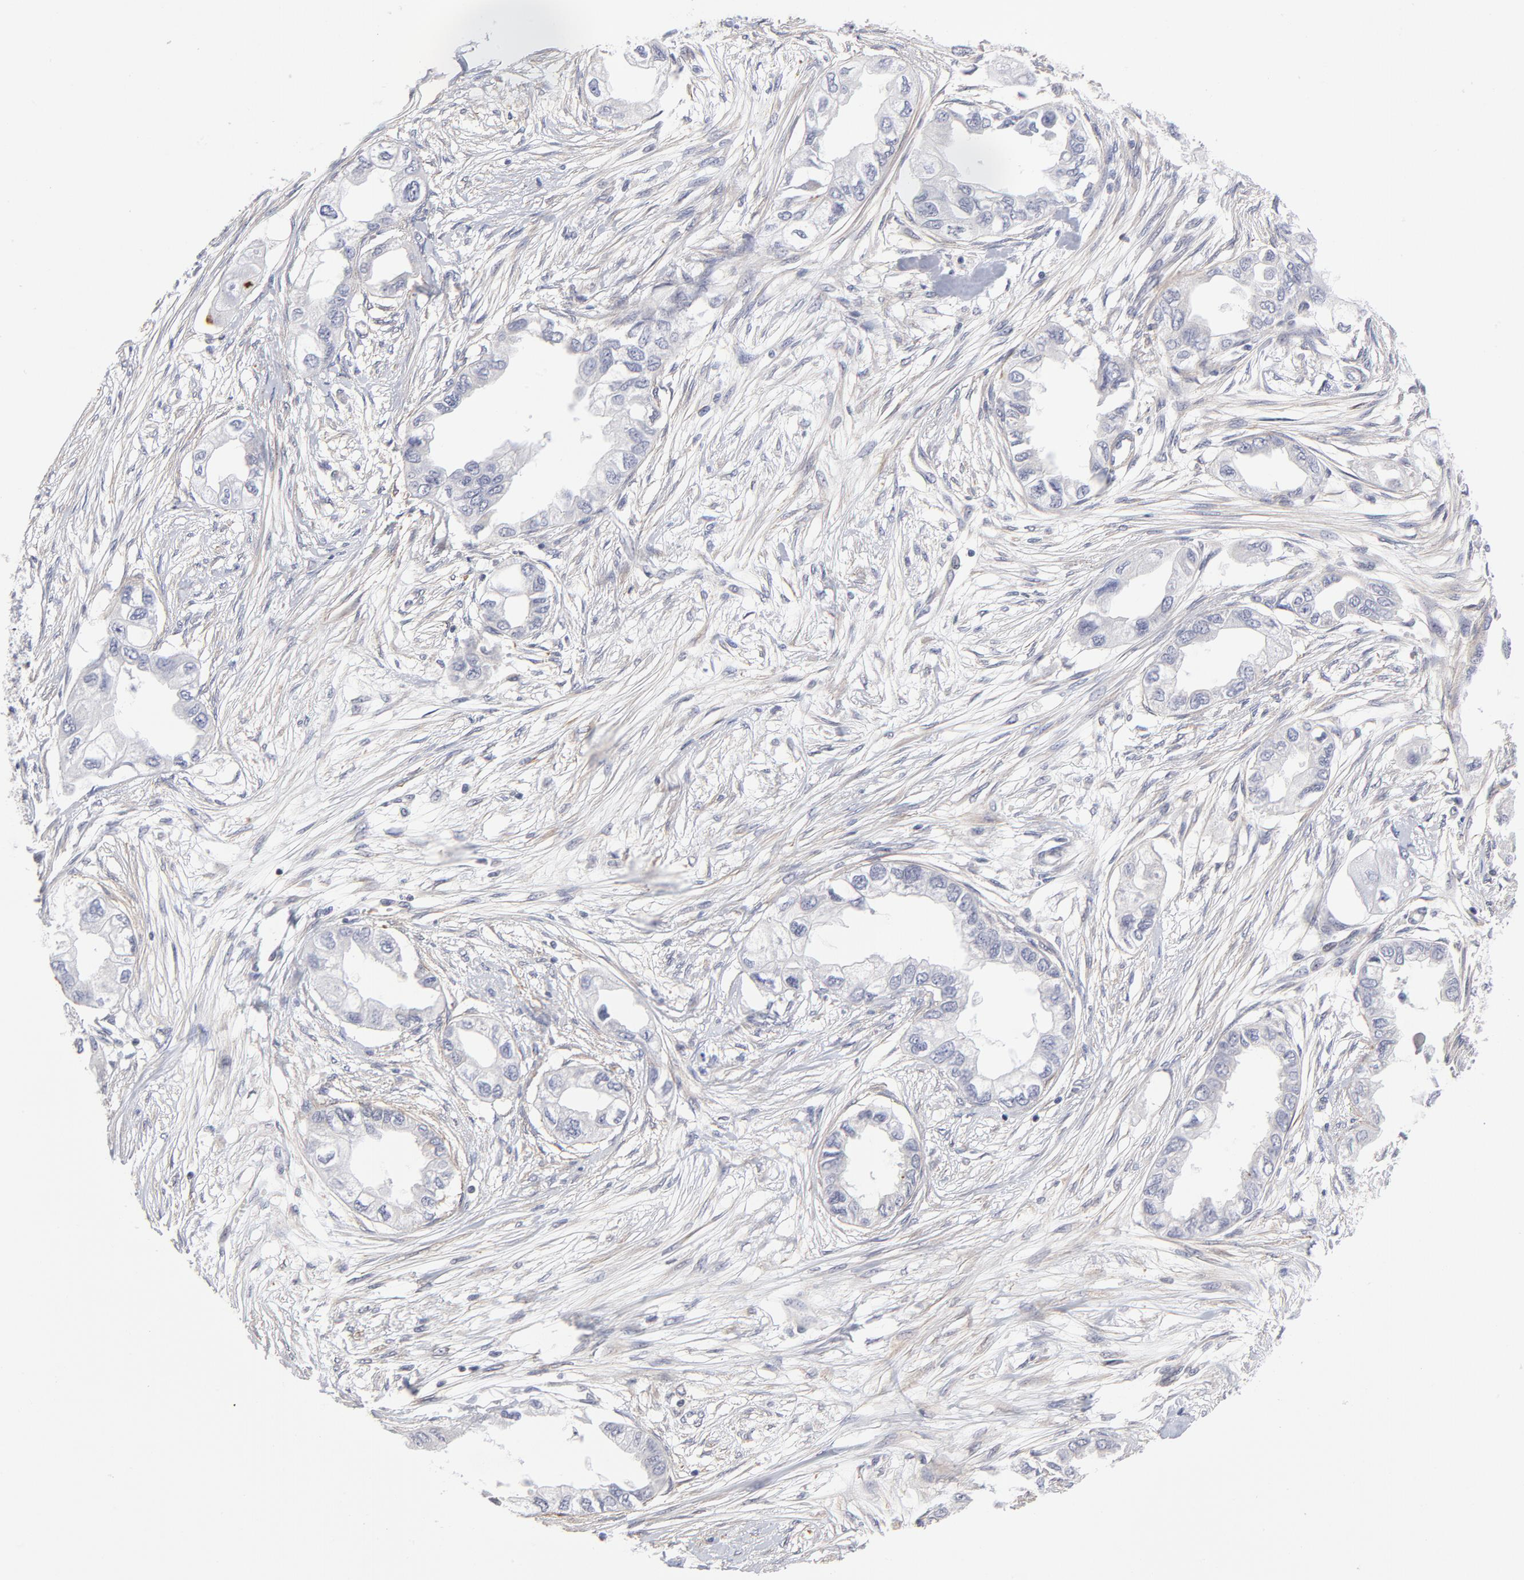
{"staining": {"intensity": "negative", "quantity": "none", "location": "none"}, "tissue": "endometrial cancer", "cell_type": "Tumor cells", "image_type": "cancer", "snomed": [{"axis": "morphology", "description": "Adenocarcinoma, NOS"}, {"axis": "topography", "description": "Endometrium"}], "caption": "Image shows no protein positivity in tumor cells of endometrial adenocarcinoma tissue.", "gene": "CTCF", "patient": {"sex": "female", "age": 67}}